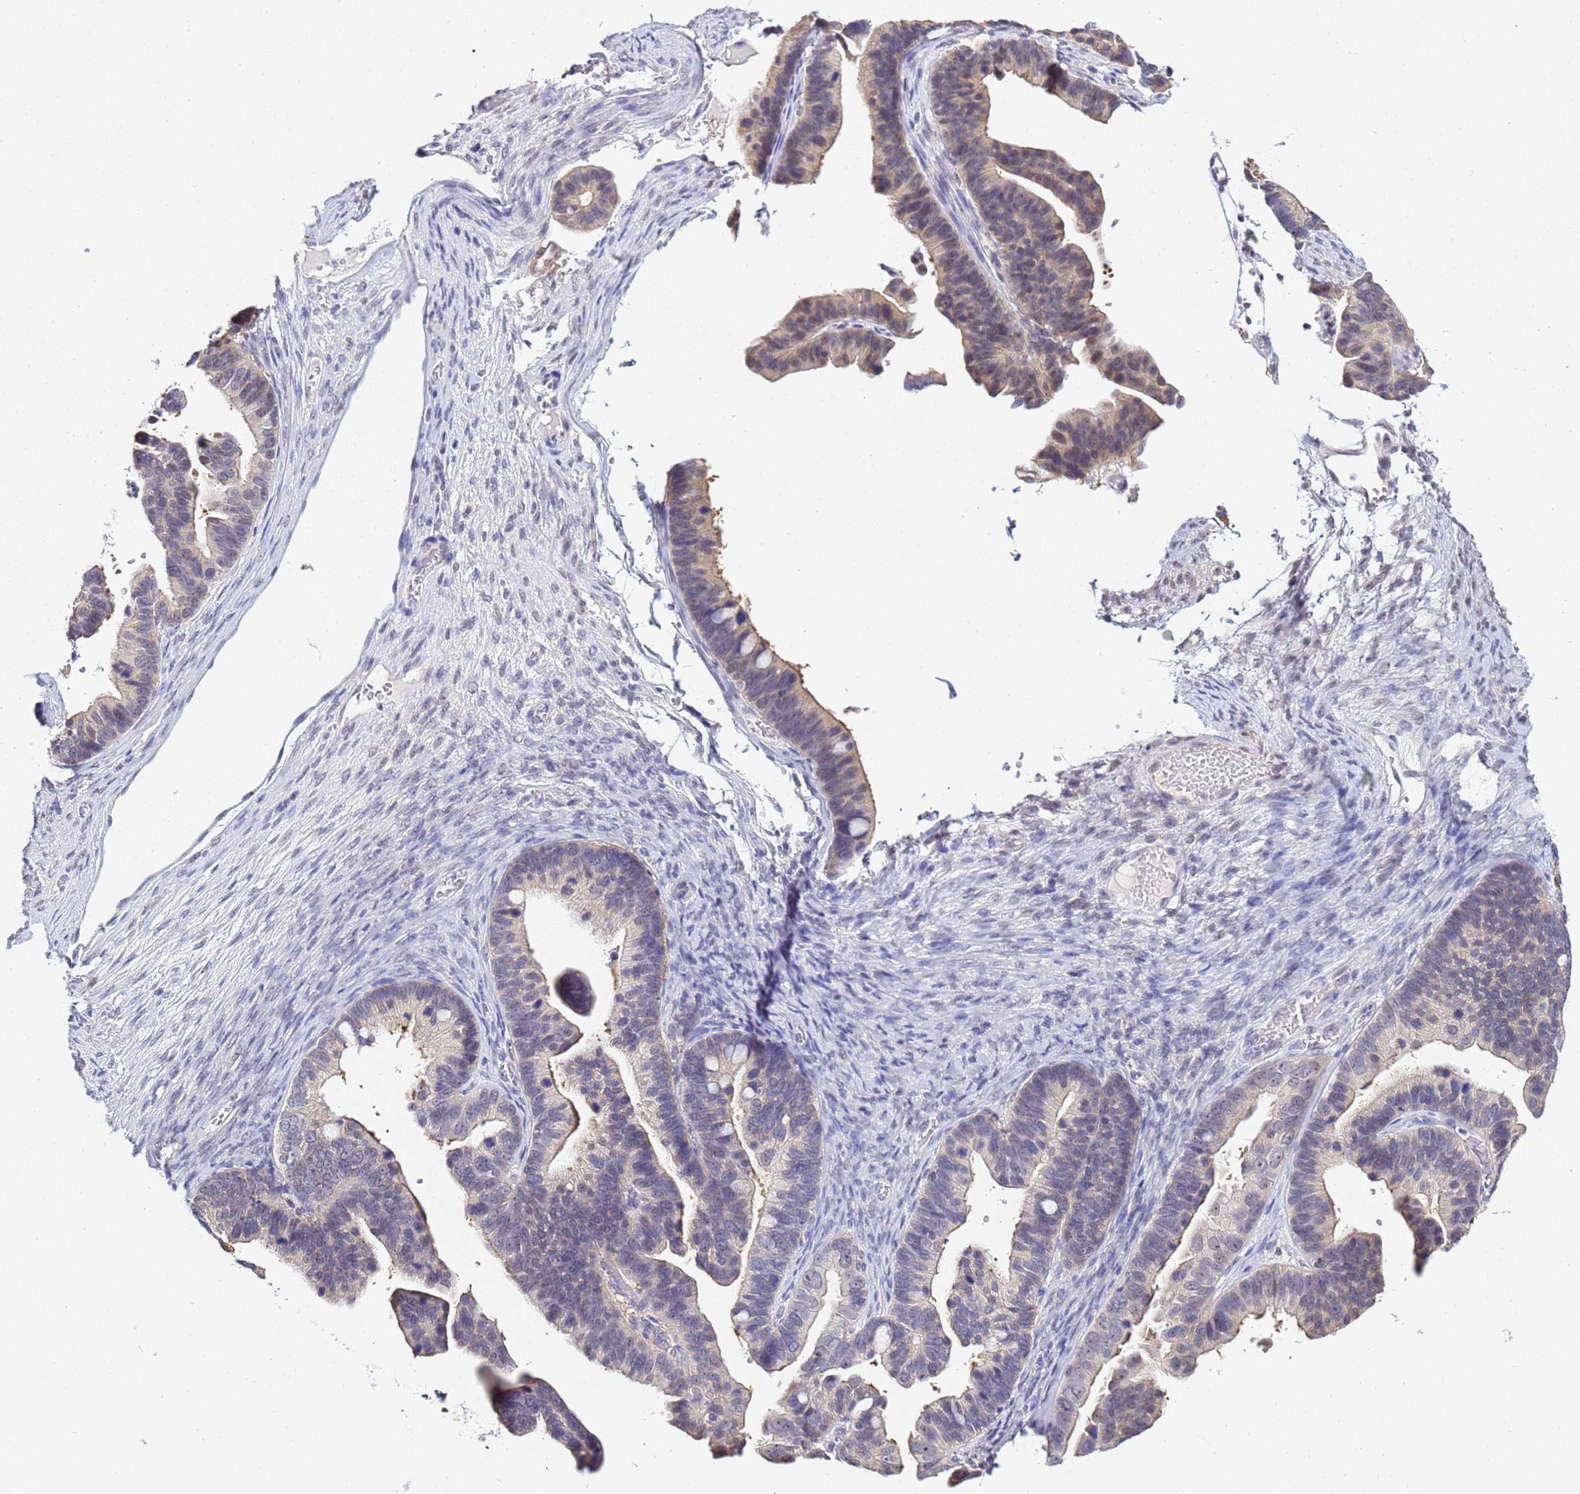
{"staining": {"intensity": "weak", "quantity": "<25%", "location": "cytoplasmic/membranous,nuclear"}, "tissue": "ovarian cancer", "cell_type": "Tumor cells", "image_type": "cancer", "snomed": [{"axis": "morphology", "description": "Cystadenocarcinoma, serous, NOS"}, {"axis": "topography", "description": "Ovary"}], "caption": "IHC of human ovarian cancer (serous cystadenocarcinoma) displays no expression in tumor cells.", "gene": "ACTL6B", "patient": {"sex": "female", "age": 56}}